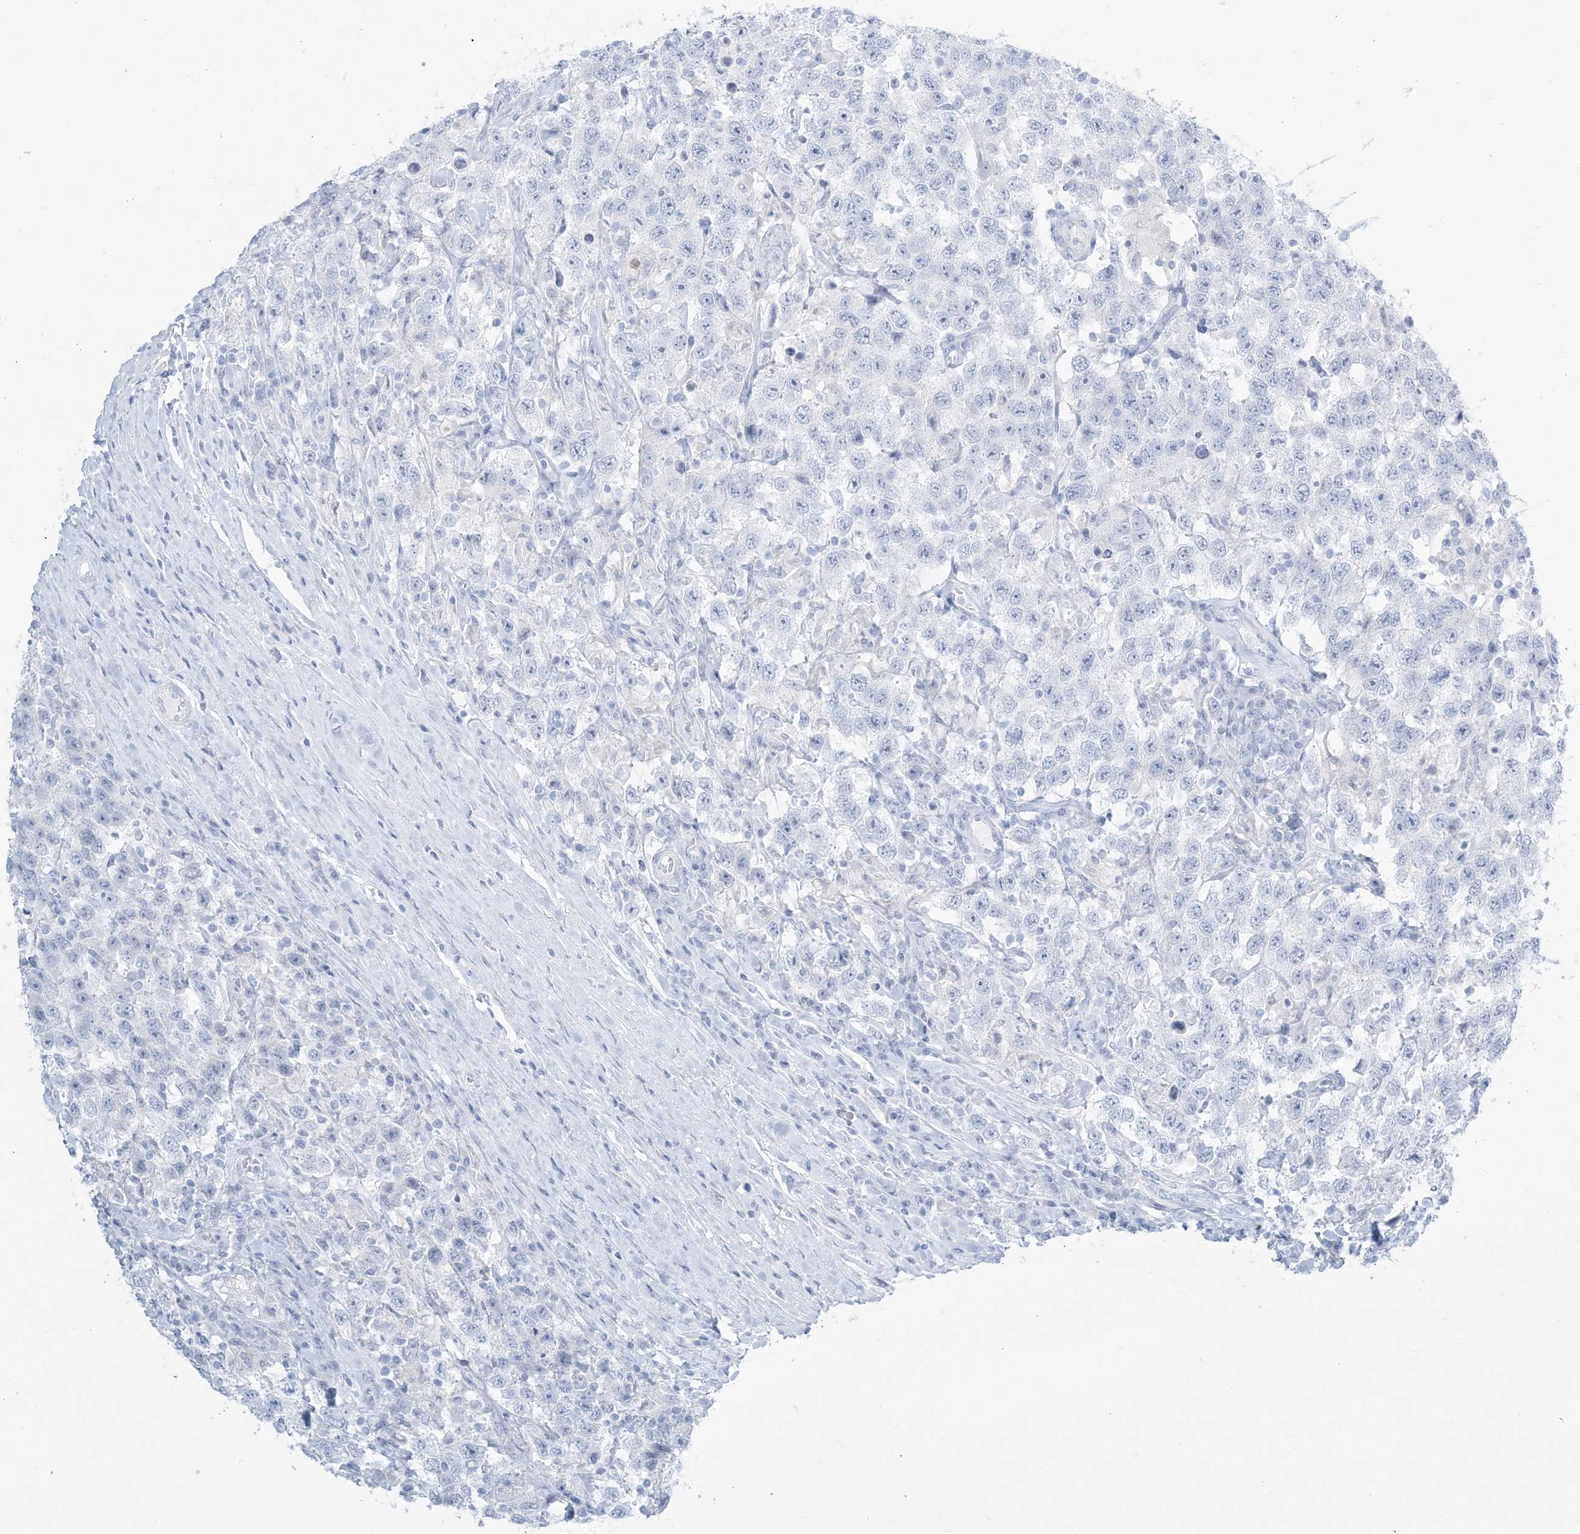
{"staining": {"intensity": "negative", "quantity": "none", "location": "none"}, "tissue": "testis cancer", "cell_type": "Tumor cells", "image_type": "cancer", "snomed": [{"axis": "morphology", "description": "Seminoma, NOS"}, {"axis": "topography", "description": "Testis"}], "caption": "The IHC histopathology image has no significant expression in tumor cells of testis seminoma tissue.", "gene": "AGXT", "patient": {"sex": "male", "age": 41}}